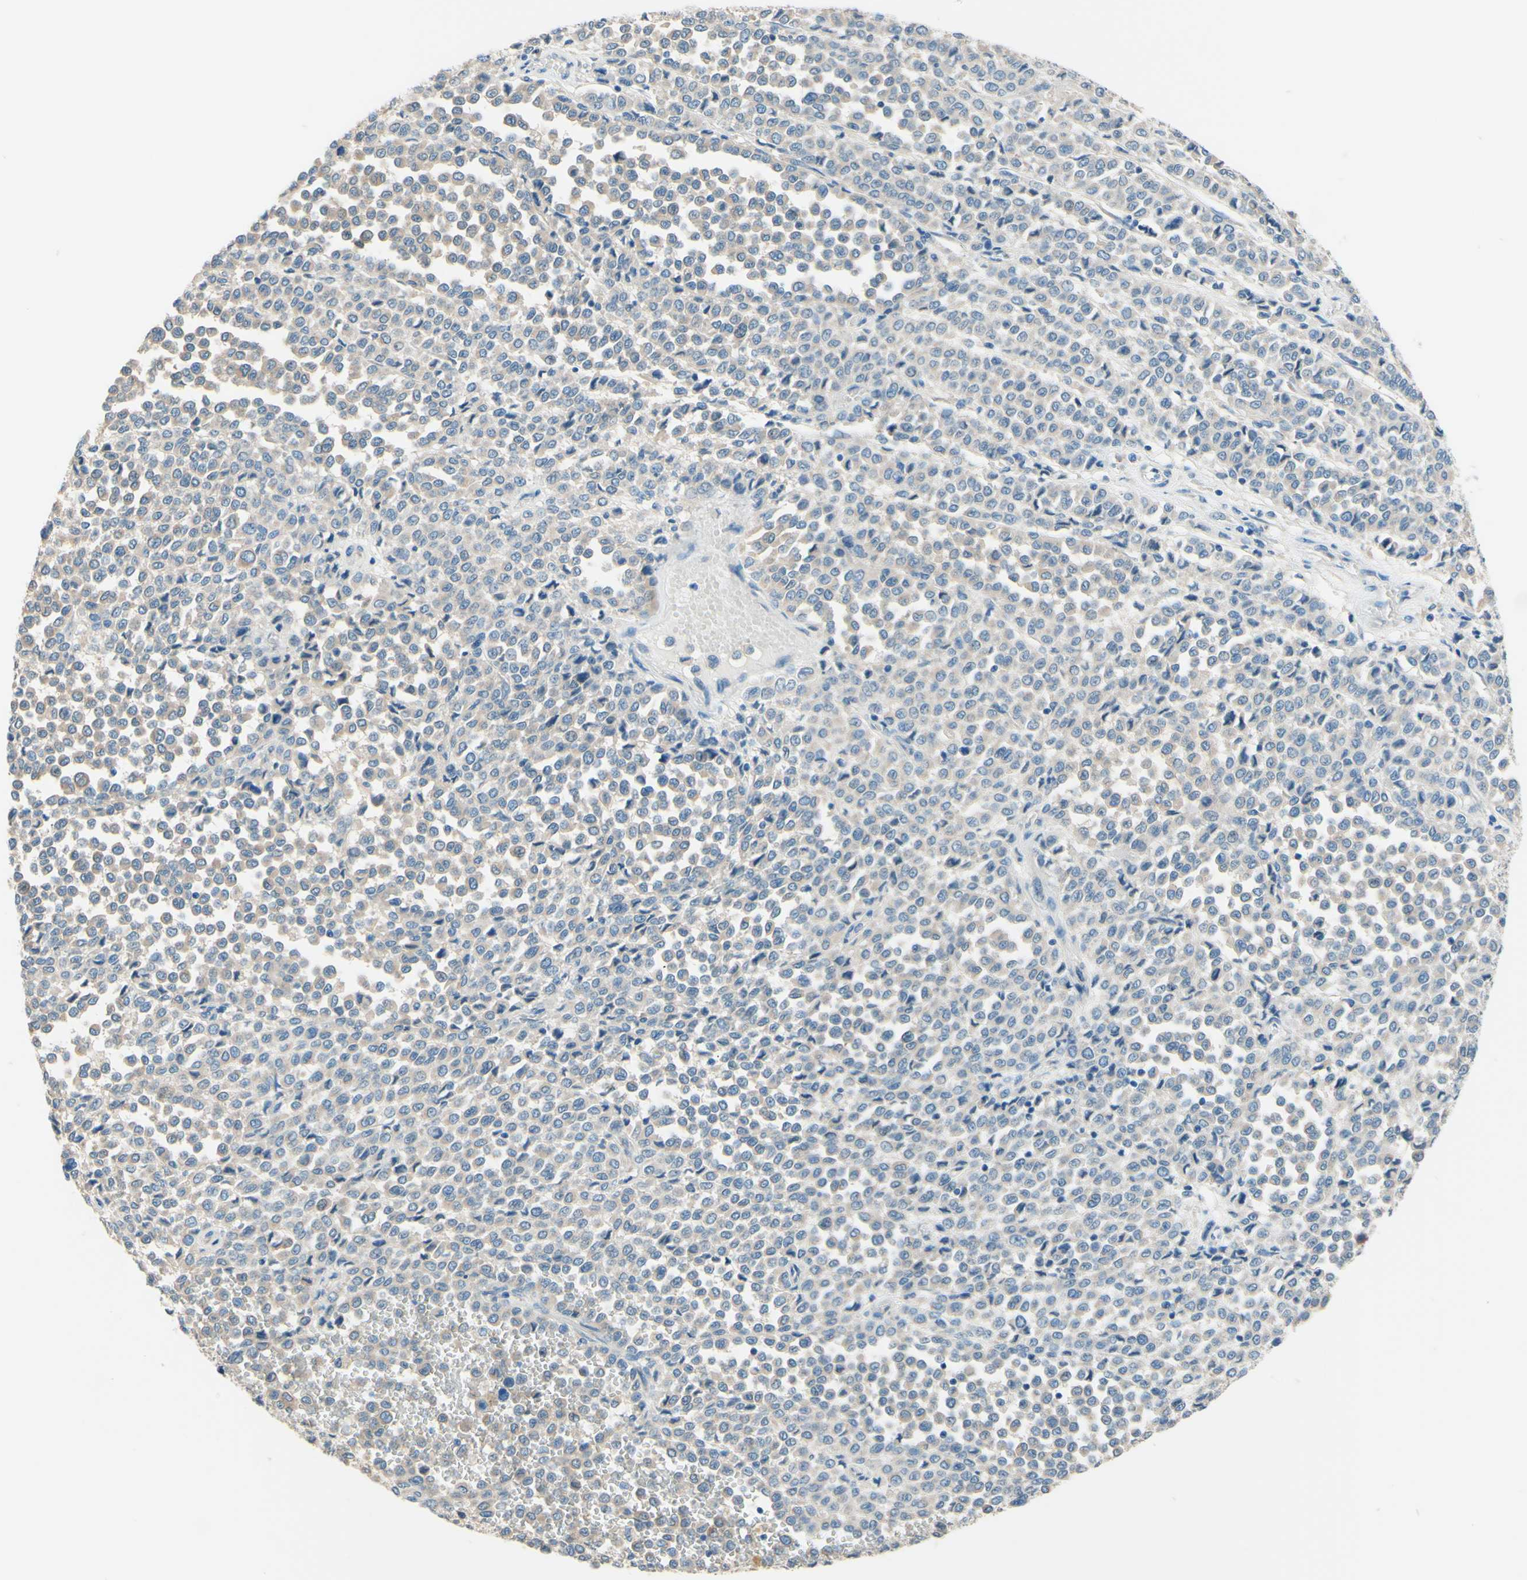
{"staining": {"intensity": "weak", "quantity": ">75%", "location": "cytoplasmic/membranous"}, "tissue": "melanoma", "cell_type": "Tumor cells", "image_type": "cancer", "snomed": [{"axis": "morphology", "description": "Malignant melanoma, Metastatic site"}, {"axis": "topography", "description": "Pancreas"}], "caption": "IHC of human malignant melanoma (metastatic site) demonstrates low levels of weak cytoplasmic/membranous expression in approximately >75% of tumor cells. (DAB = brown stain, brightfield microscopy at high magnification).", "gene": "PASD1", "patient": {"sex": "female", "age": 30}}